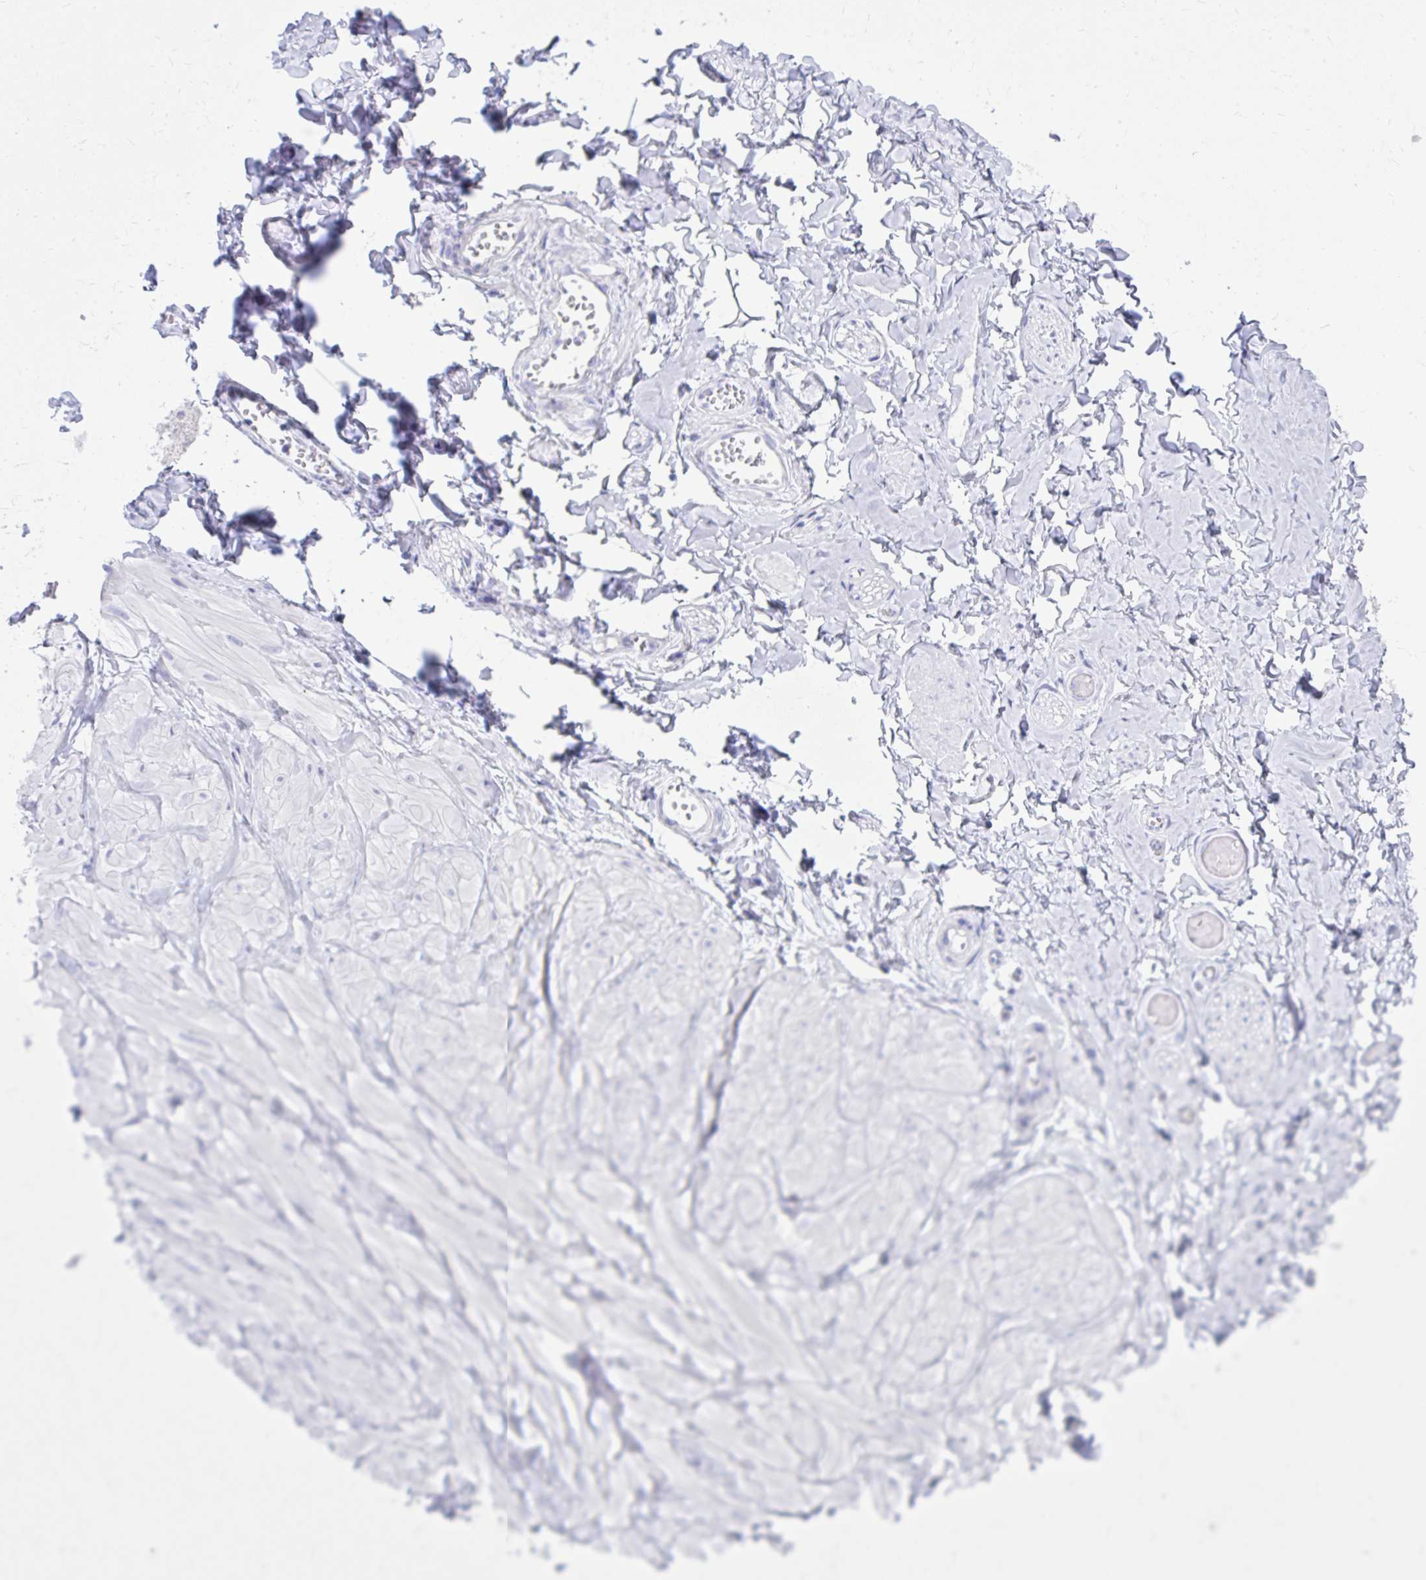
{"staining": {"intensity": "negative", "quantity": "none", "location": "none"}, "tissue": "adipose tissue", "cell_type": "Adipocytes", "image_type": "normal", "snomed": [{"axis": "morphology", "description": "Normal tissue, NOS"}, {"axis": "topography", "description": "Soft tissue"}, {"axis": "topography", "description": "Adipose tissue"}, {"axis": "topography", "description": "Vascular tissue"}, {"axis": "topography", "description": "Peripheral nerve tissue"}], "caption": "Image shows no protein expression in adipocytes of benign adipose tissue. Nuclei are stained in blue.", "gene": "BCL6B", "patient": {"sex": "male", "age": 29}}